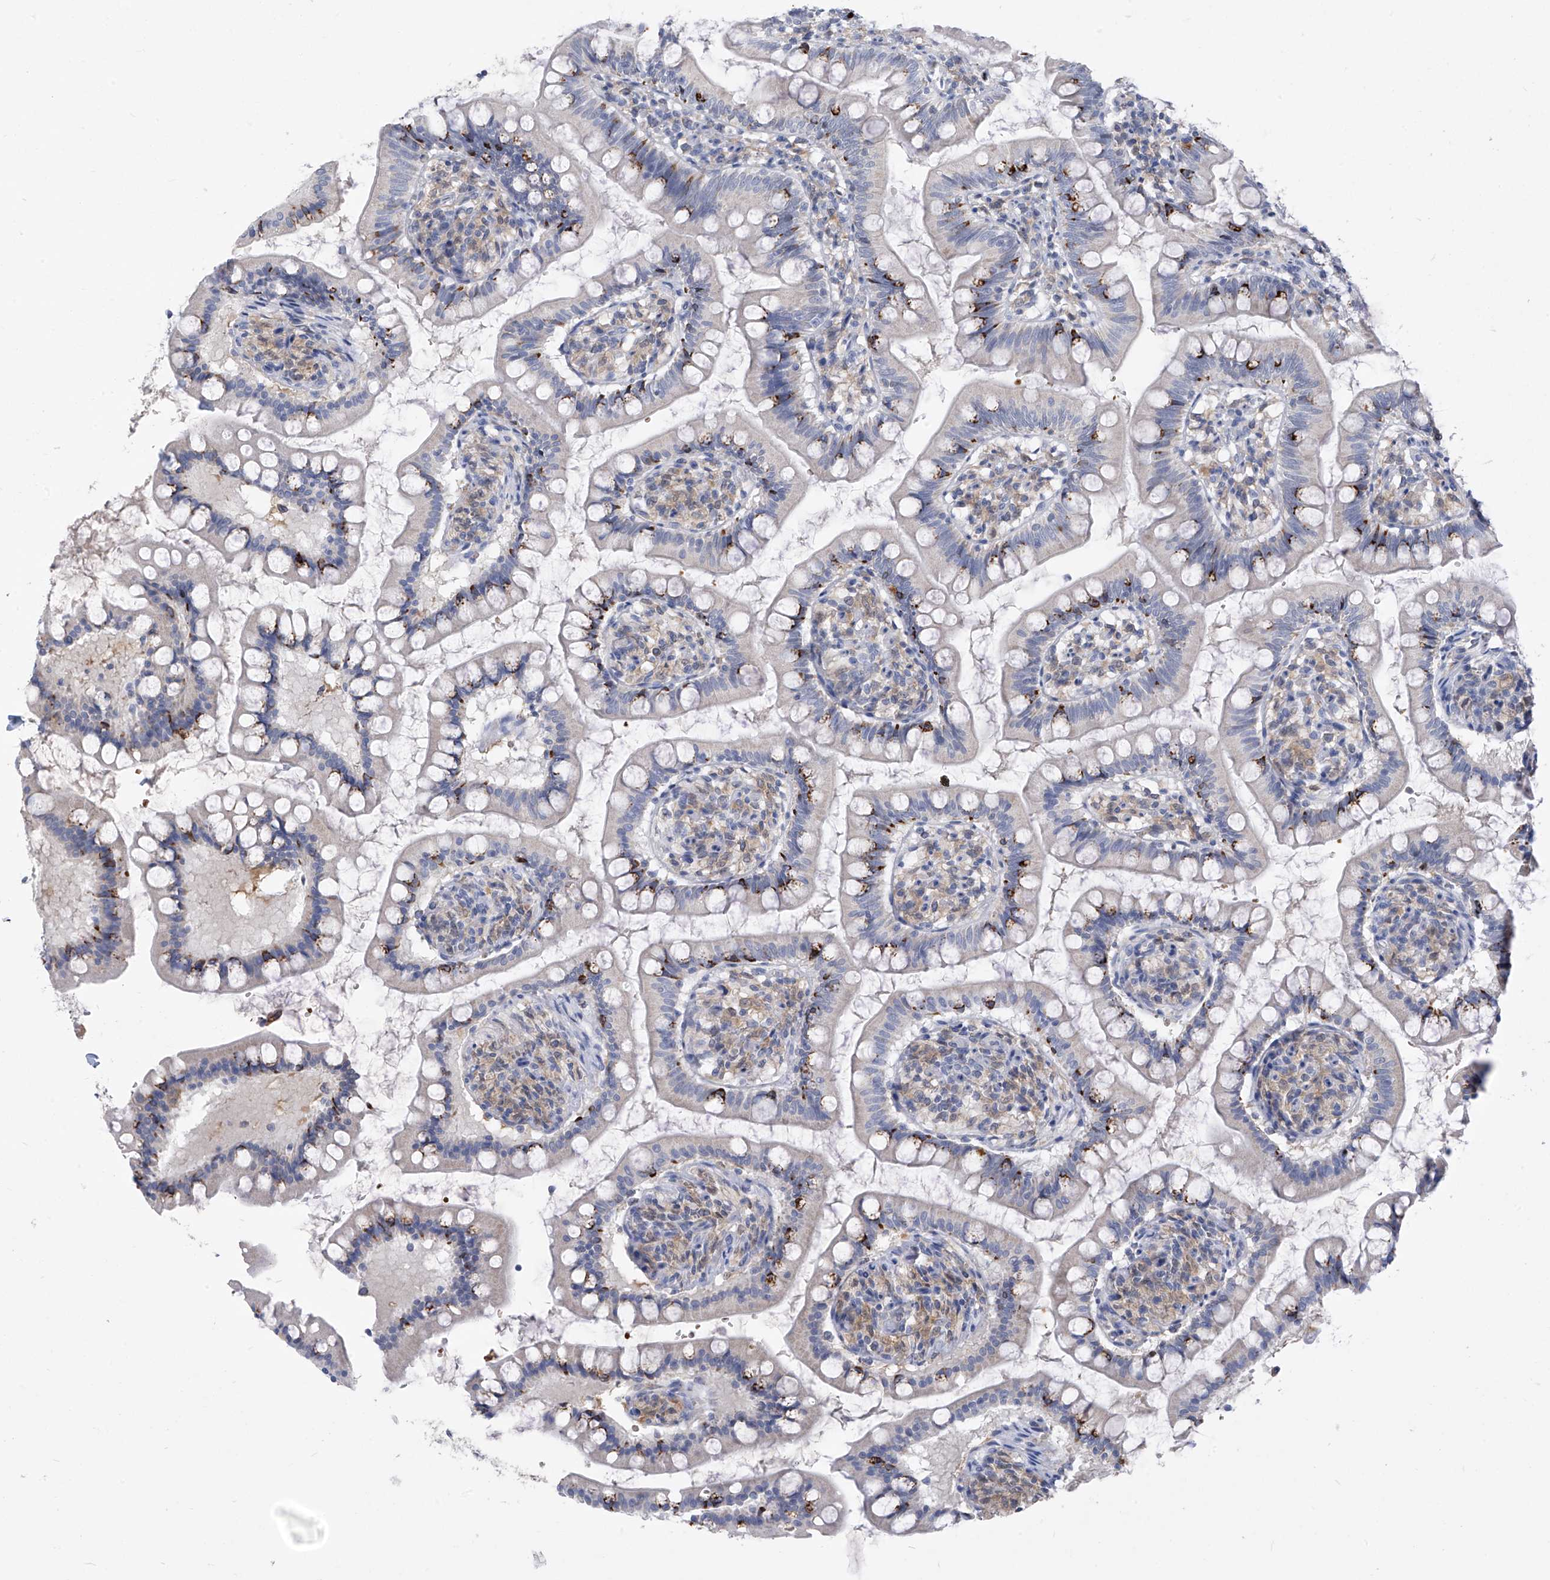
{"staining": {"intensity": "strong", "quantity": "<25%", "location": "cytoplasmic/membranous"}, "tissue": "small intestine", "cell_type": "Glandular cells", "image_type": "normal", "snomed": [{"axis": "morphology", "description": "Normal tissue, NOS"}, {"axis": "topography", "description": "Small intestine"}], "caption": "High-power microscopy captured an immunohistochemistry micrograph of unremarkable small intestine, revealing strong cytoplasmic/membranous expression in approximately <25% of glandular cells.", "gene": "FGD2", "patient": {"sex": "male", "age": 7}}